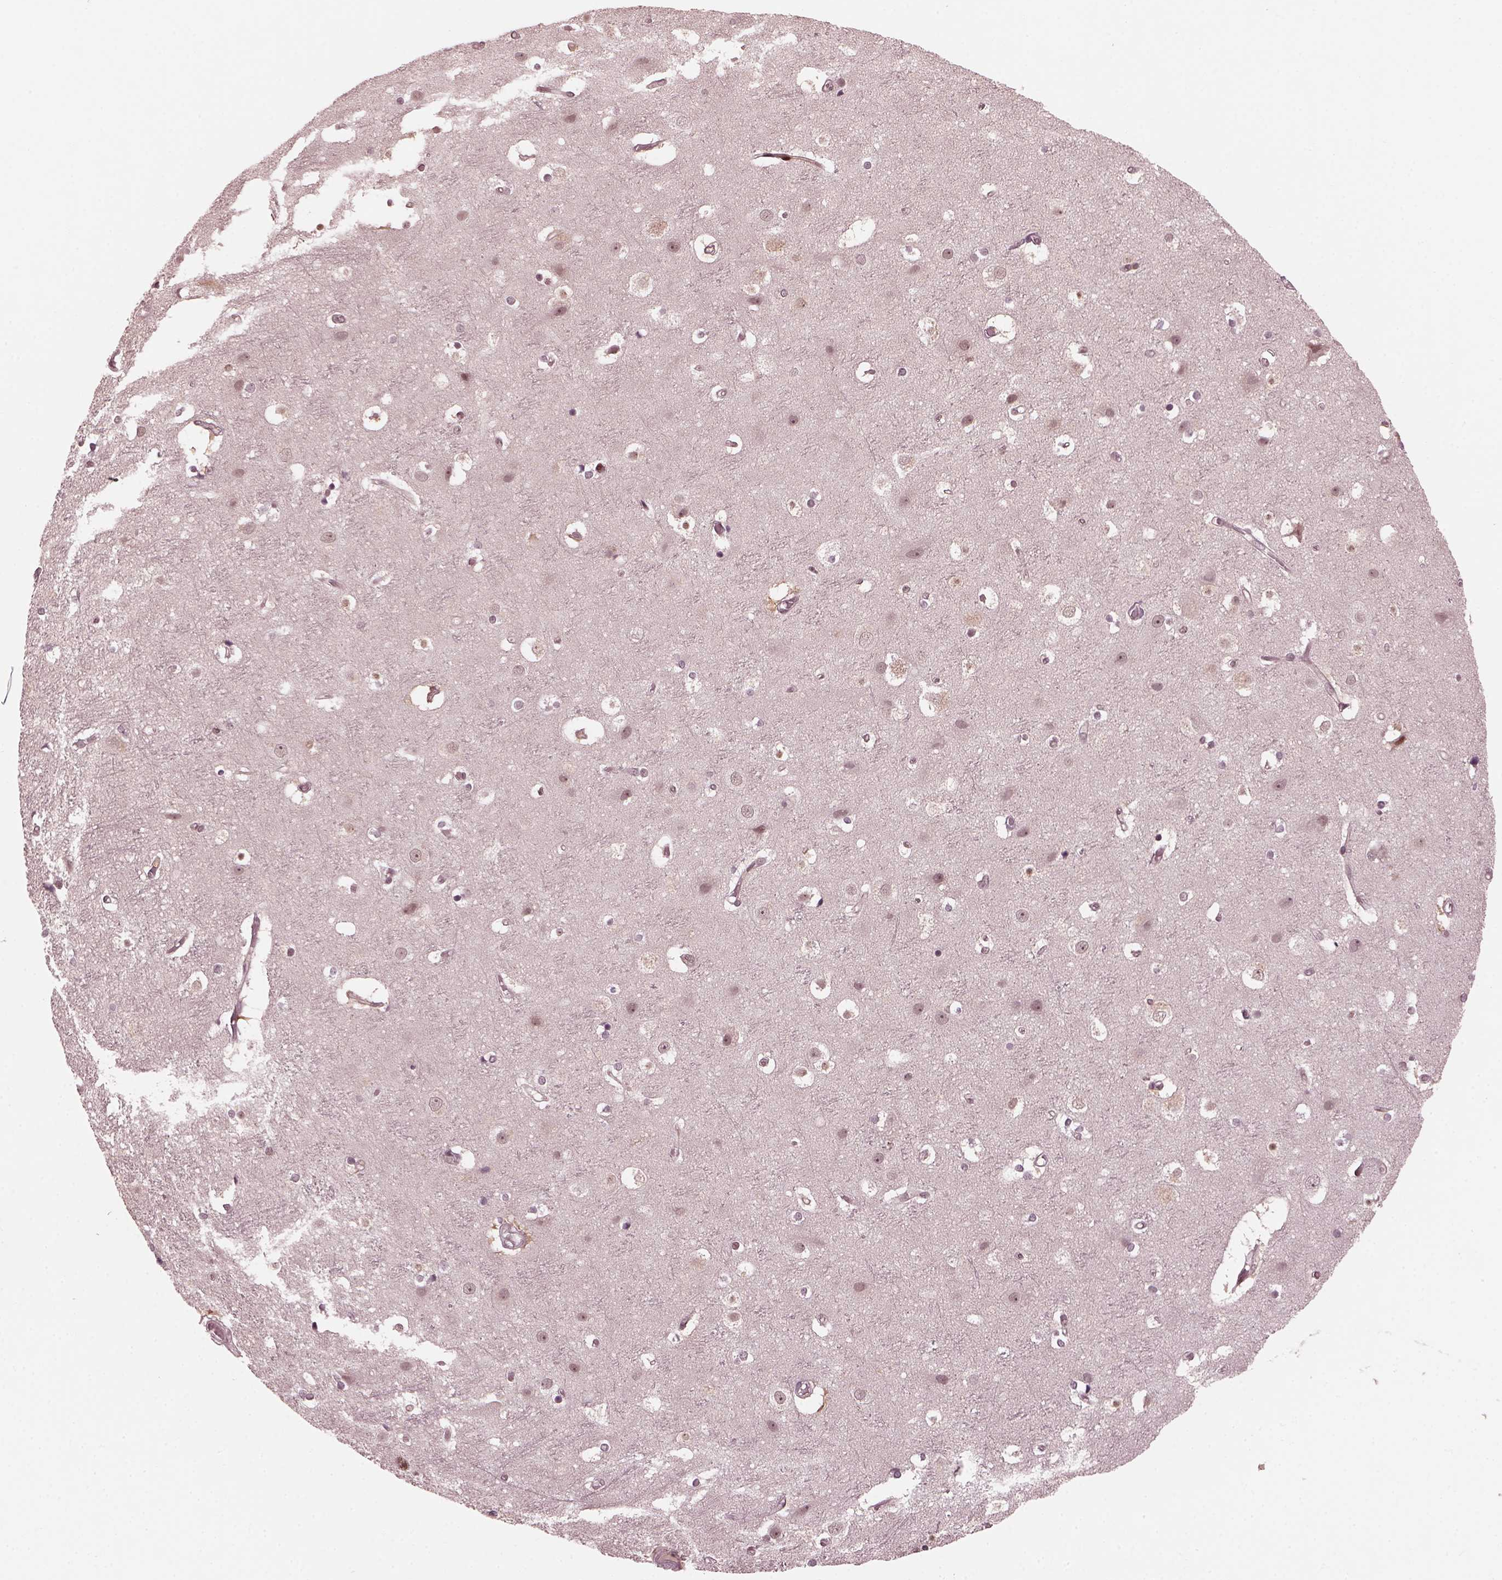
{"staining": {"intensity": "negative", "quantity": "none", "location": "none"}, "tissue": "cerebral cortex", "cell_type": "Endothelial cells", "image_type": "normal", "snomed": [{"axis": "morphology", "description": "Normal tissue, NOS"}, {"axis": "topography", "description": "Cerebral cortex"}], "caption": "Endothelial cells are negative for protein expression in benign human cerebral cortex. (Stains: DAB immunohistochemistry with hematoxylin counter stain, Microscopy: brightfield microscopy at high magnification).", "gene": "TRIB3", "patient": {"sex": "female", "age": 52}}